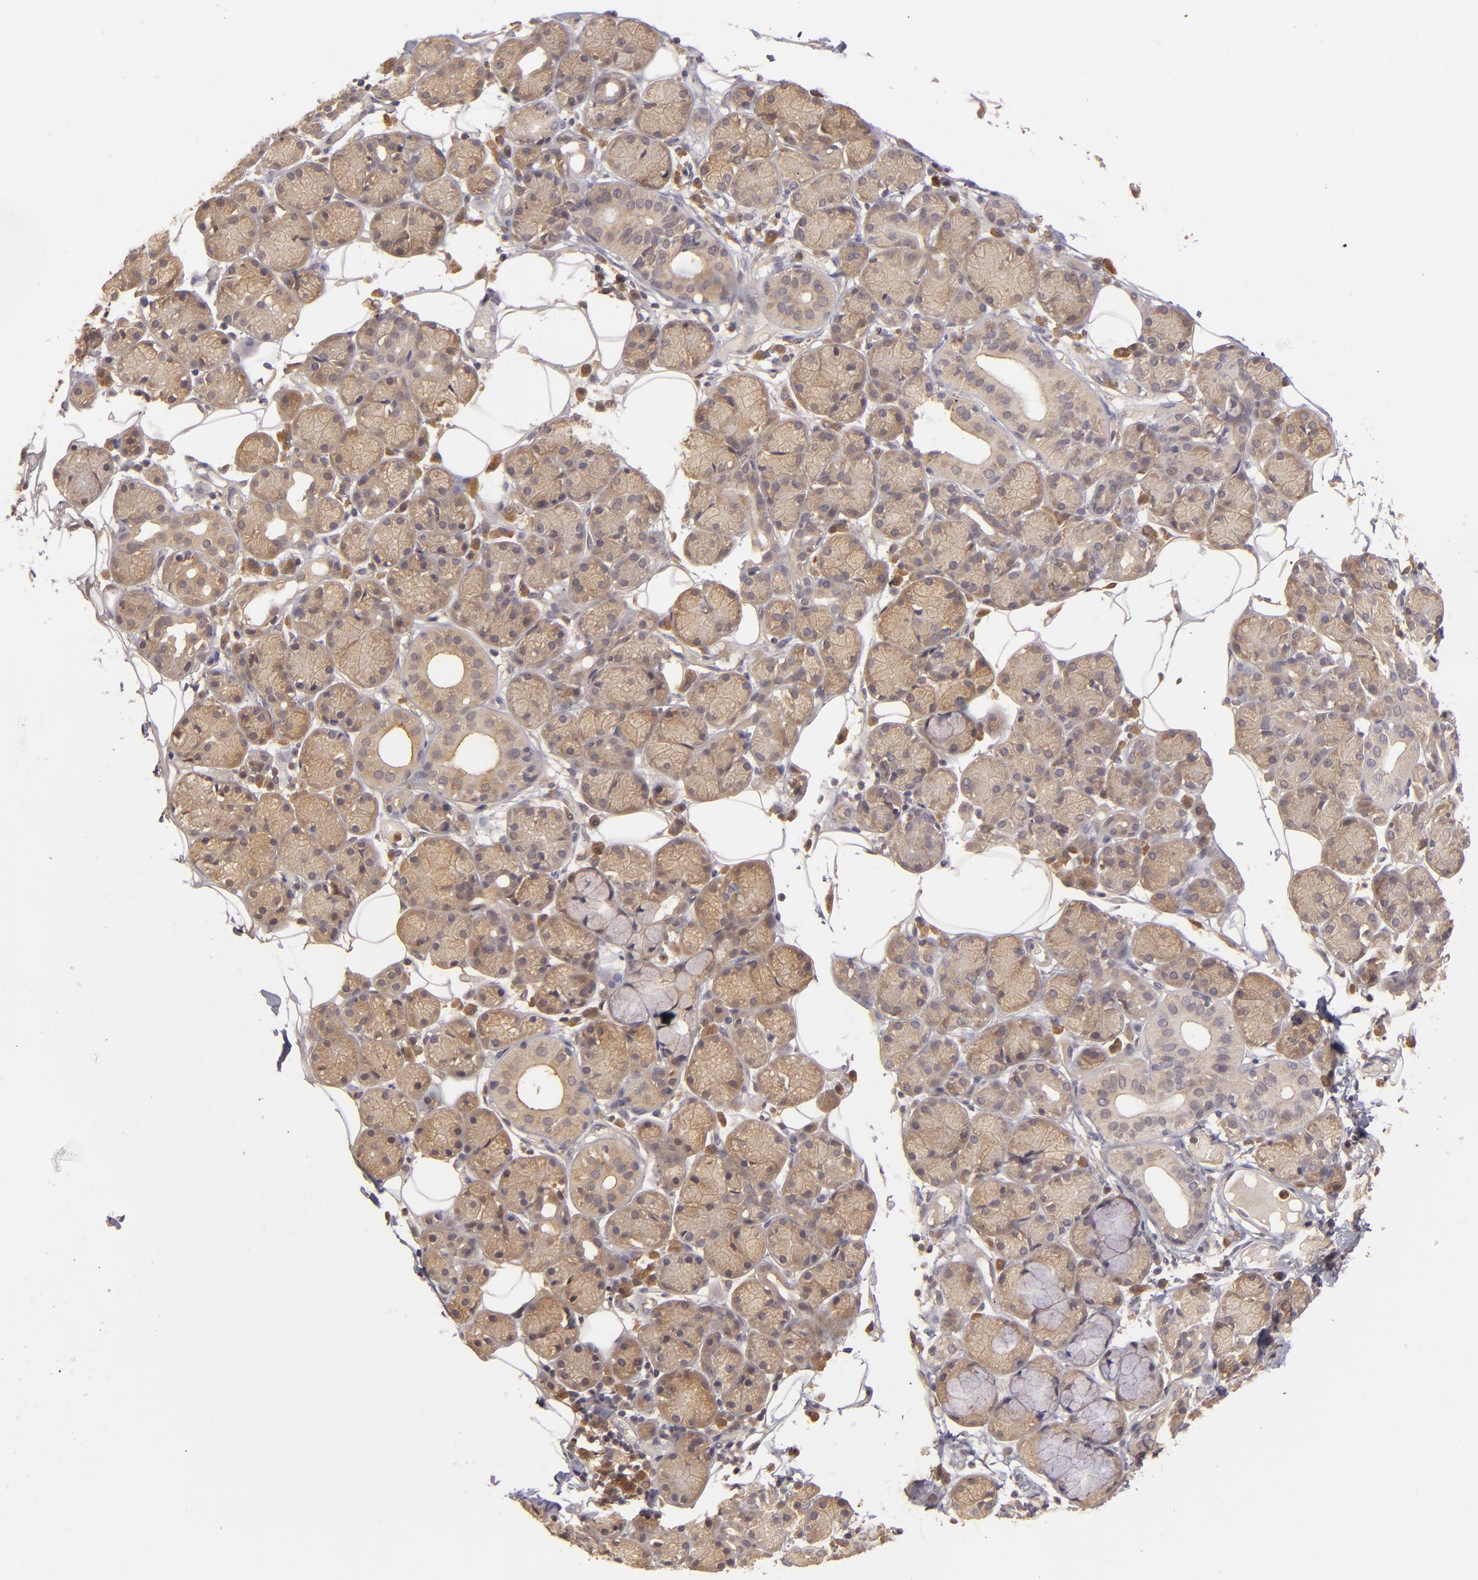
{"staining": {"intensity": "moderate", "quantity": ">75%", "location": "cytoplasmic/membranous"}, "tissue": "salivary gland", "cell_type": "Glandular cells", "image_type": "normal", "snomed": [{"axis": "morphology", "description": "Normal tissue, NOS"}, {"axis": "topography", "description": "Salivary gland"}], "caption": "A medium amount of moderate cytoplasmic/membranous expression is identified in approximately >75% of glandular cells in benign salivary gland. The staining is performed using DAB (3,3'-diaminobenzidine) brown chromogen to label protein expression. The nuclei are counter-stained blue using hematoxylin.", "gene": "PRKCD", "patient": {"sex": "male", "age": 54}}